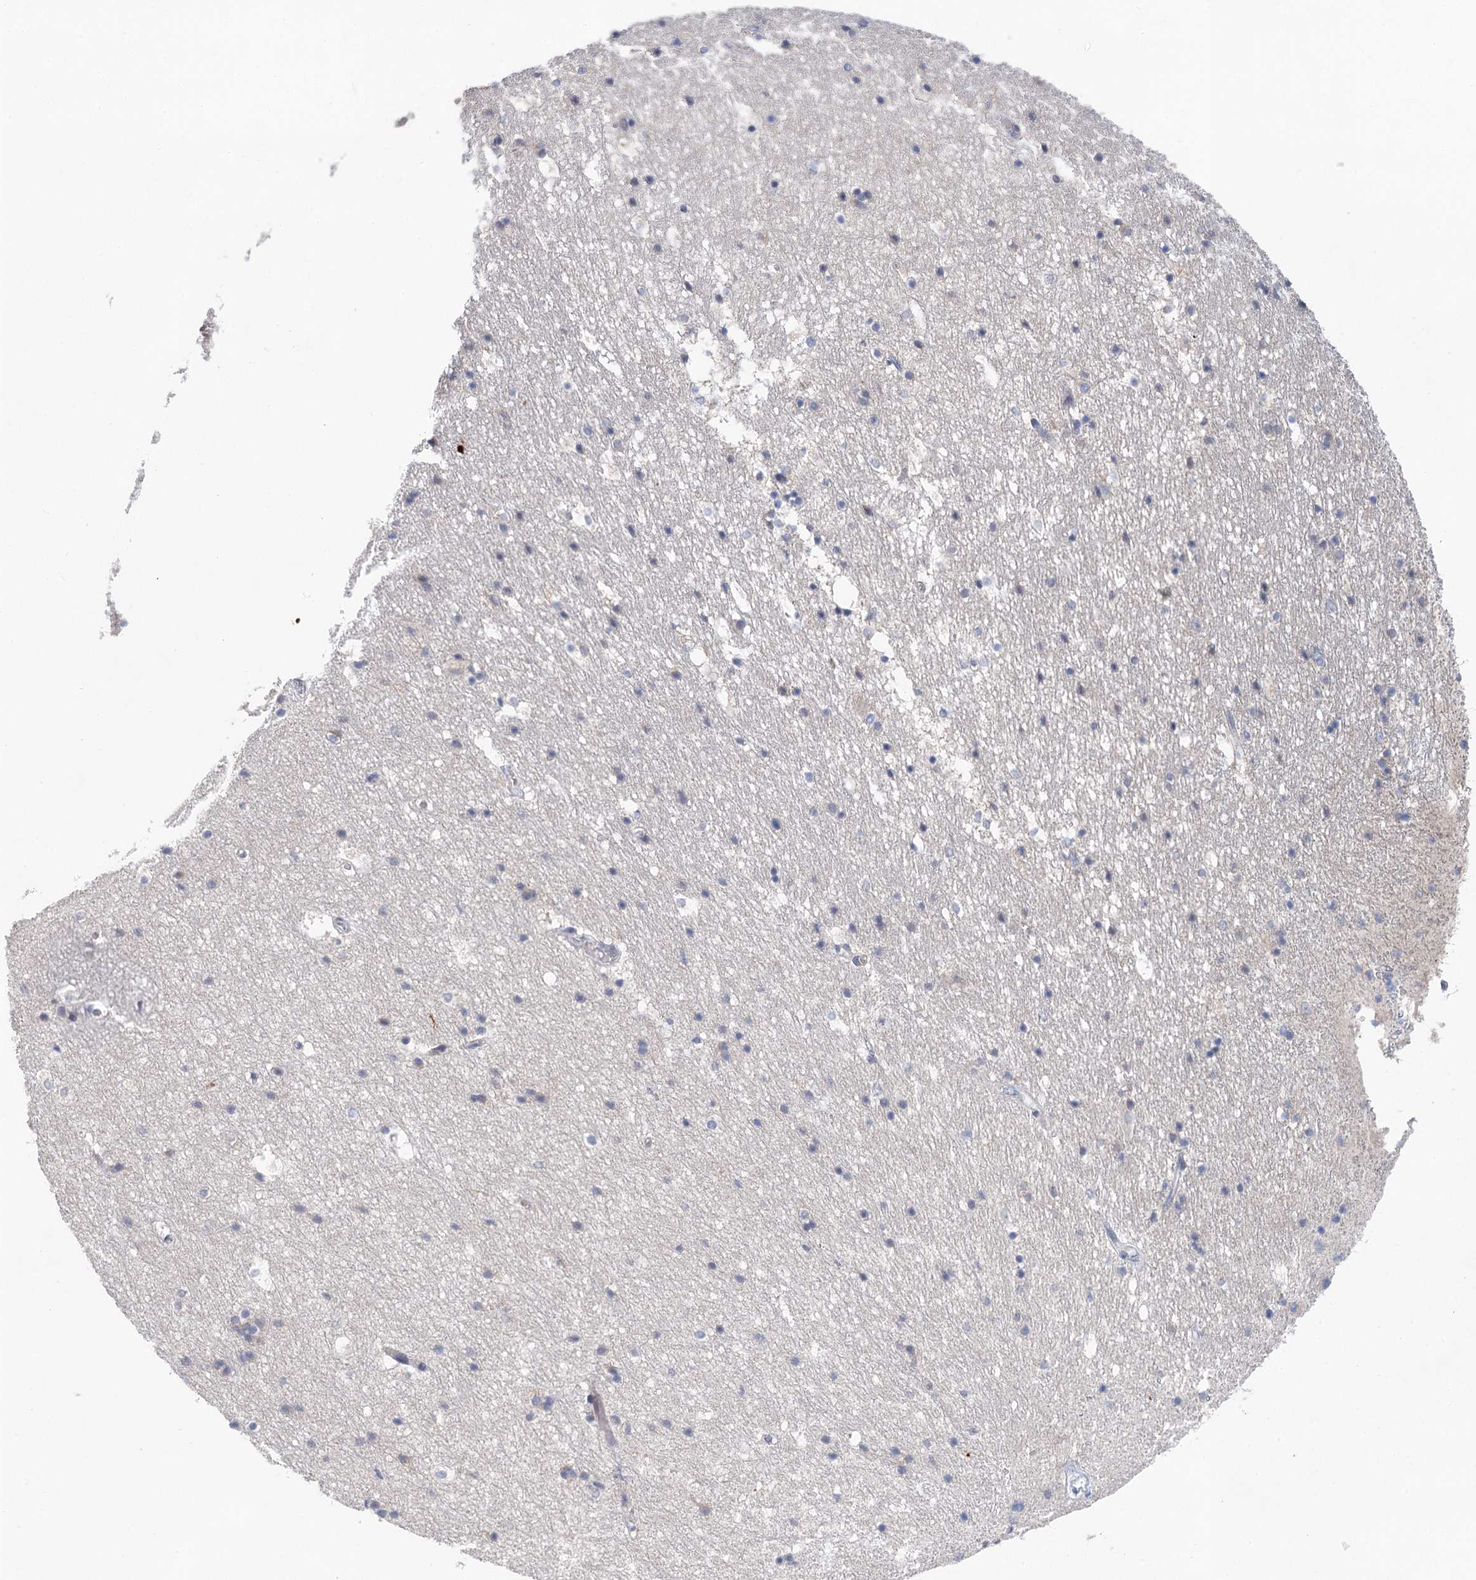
{"staining": {"intensity": "negative", "quantity": "none", "location": "none"}, "tissue": "hippocampus", "cell_type": "Glial cells", "image_type": "normal", "snomed": [{"axis": "morphology", "description": "Normal tissue, NOS"}, {"axis": "topography", "description": "Hippocampus"}], "caption": "A high-resolution image shows immunohistochemistry staining of normal hippocampus, which demonstrates no significant staining in glial cells.", "gene": "BLTP1", "patient": {"sex": "female", "age": 52}}